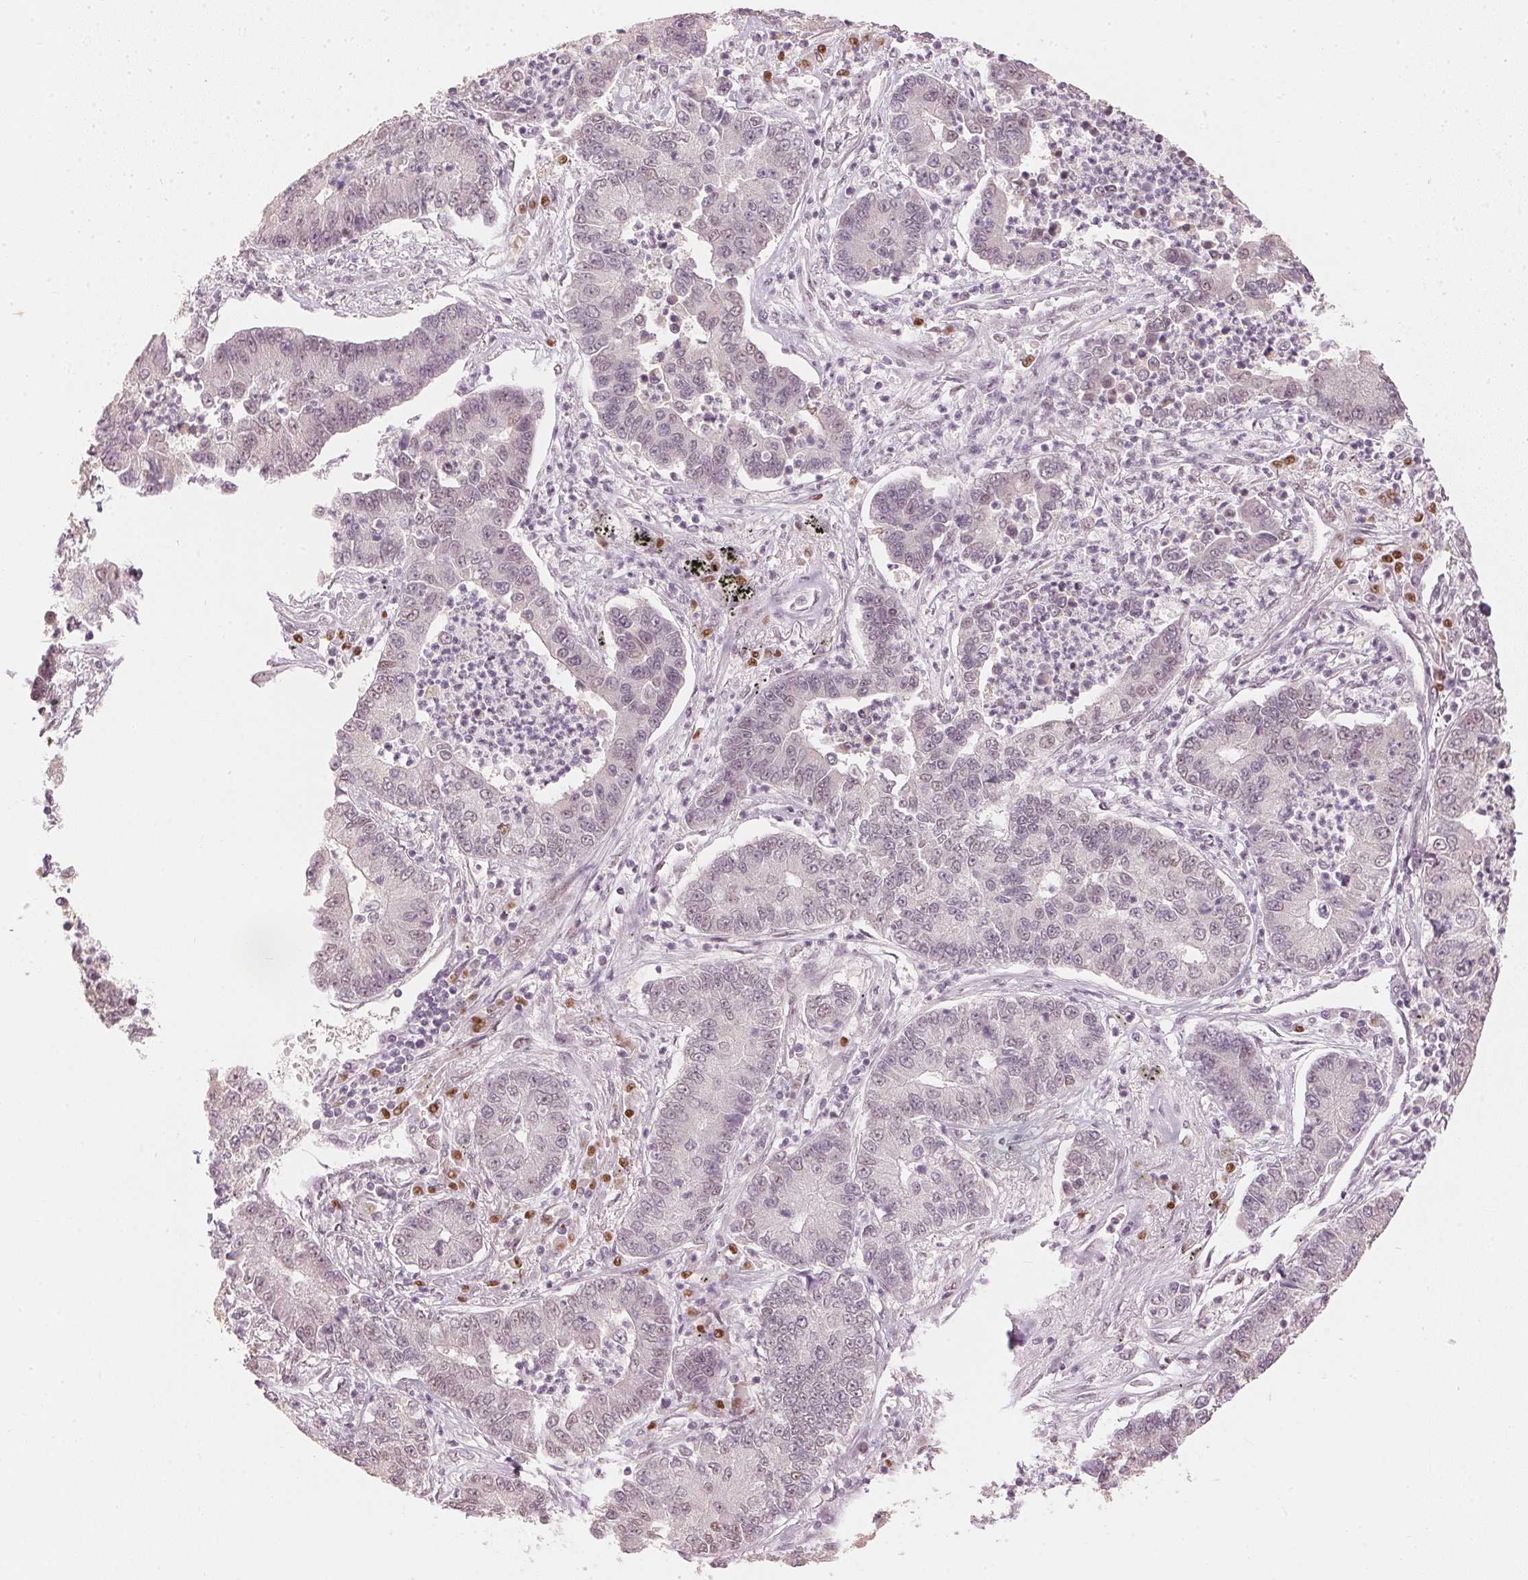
{"staining": {"intensity": "moderate", "quantity": "<25%", "location": "nuclear"}, "tissue": "lung cancer", "cell_type": "Tumor cells", "image_type": "cancer", "snomed": [{"axis": "morphology", "description": "Adenocarcinoma, NOS"}, {"axis": "topography", "description": "Lung"}], "caption": "Human lung adenocarcinoma stained for a protein (brown) reveals moderate nuclear positive expression in approximately <25% of tumor cells.", "gene": "SLC39A3", "patient": {"sex": "female", "age": 57}}